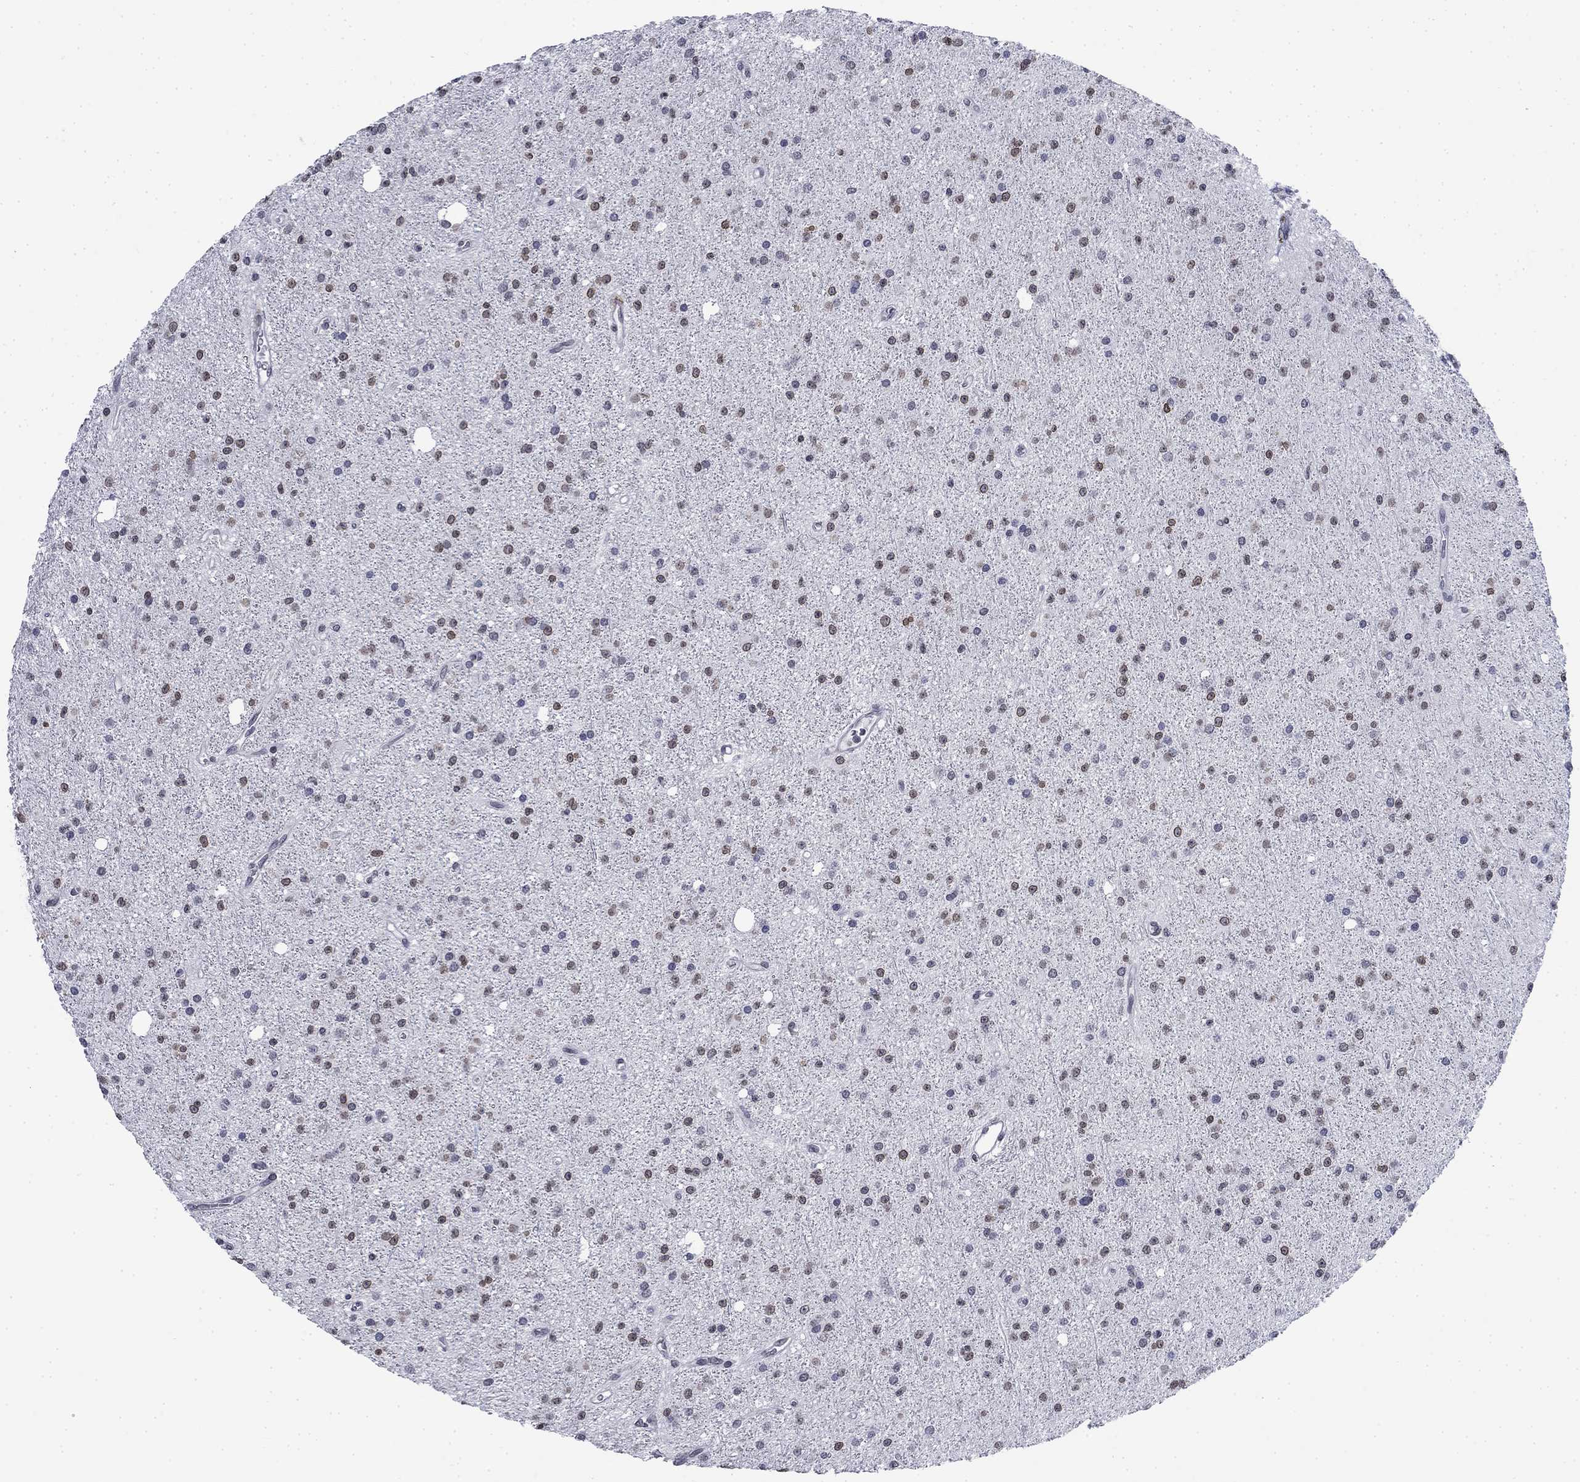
{"staining": {"intensity": "moderate", "quantity": "<25%", "location": "nuclear"}, "tissue": "glioma", "cell_type": "Tumor cells", "image_type": "cancer", "snomed": [{"axis": "morphology", "description": "Glioma, malignant, Low grade"}, {"axis": "topography", "description": "Brain"}], "caption": "High-magnification brightfield microscopy of malignant glioma (low-grade) stained with DAB (brown) and counterstained with hematoxylin (blue). tumor cells exhibit moderate nuclear positivity is seen in approximately<25% of cells.", "gene": "TOR1AIP1", "patient": {"sex": "male", "age": 27}}